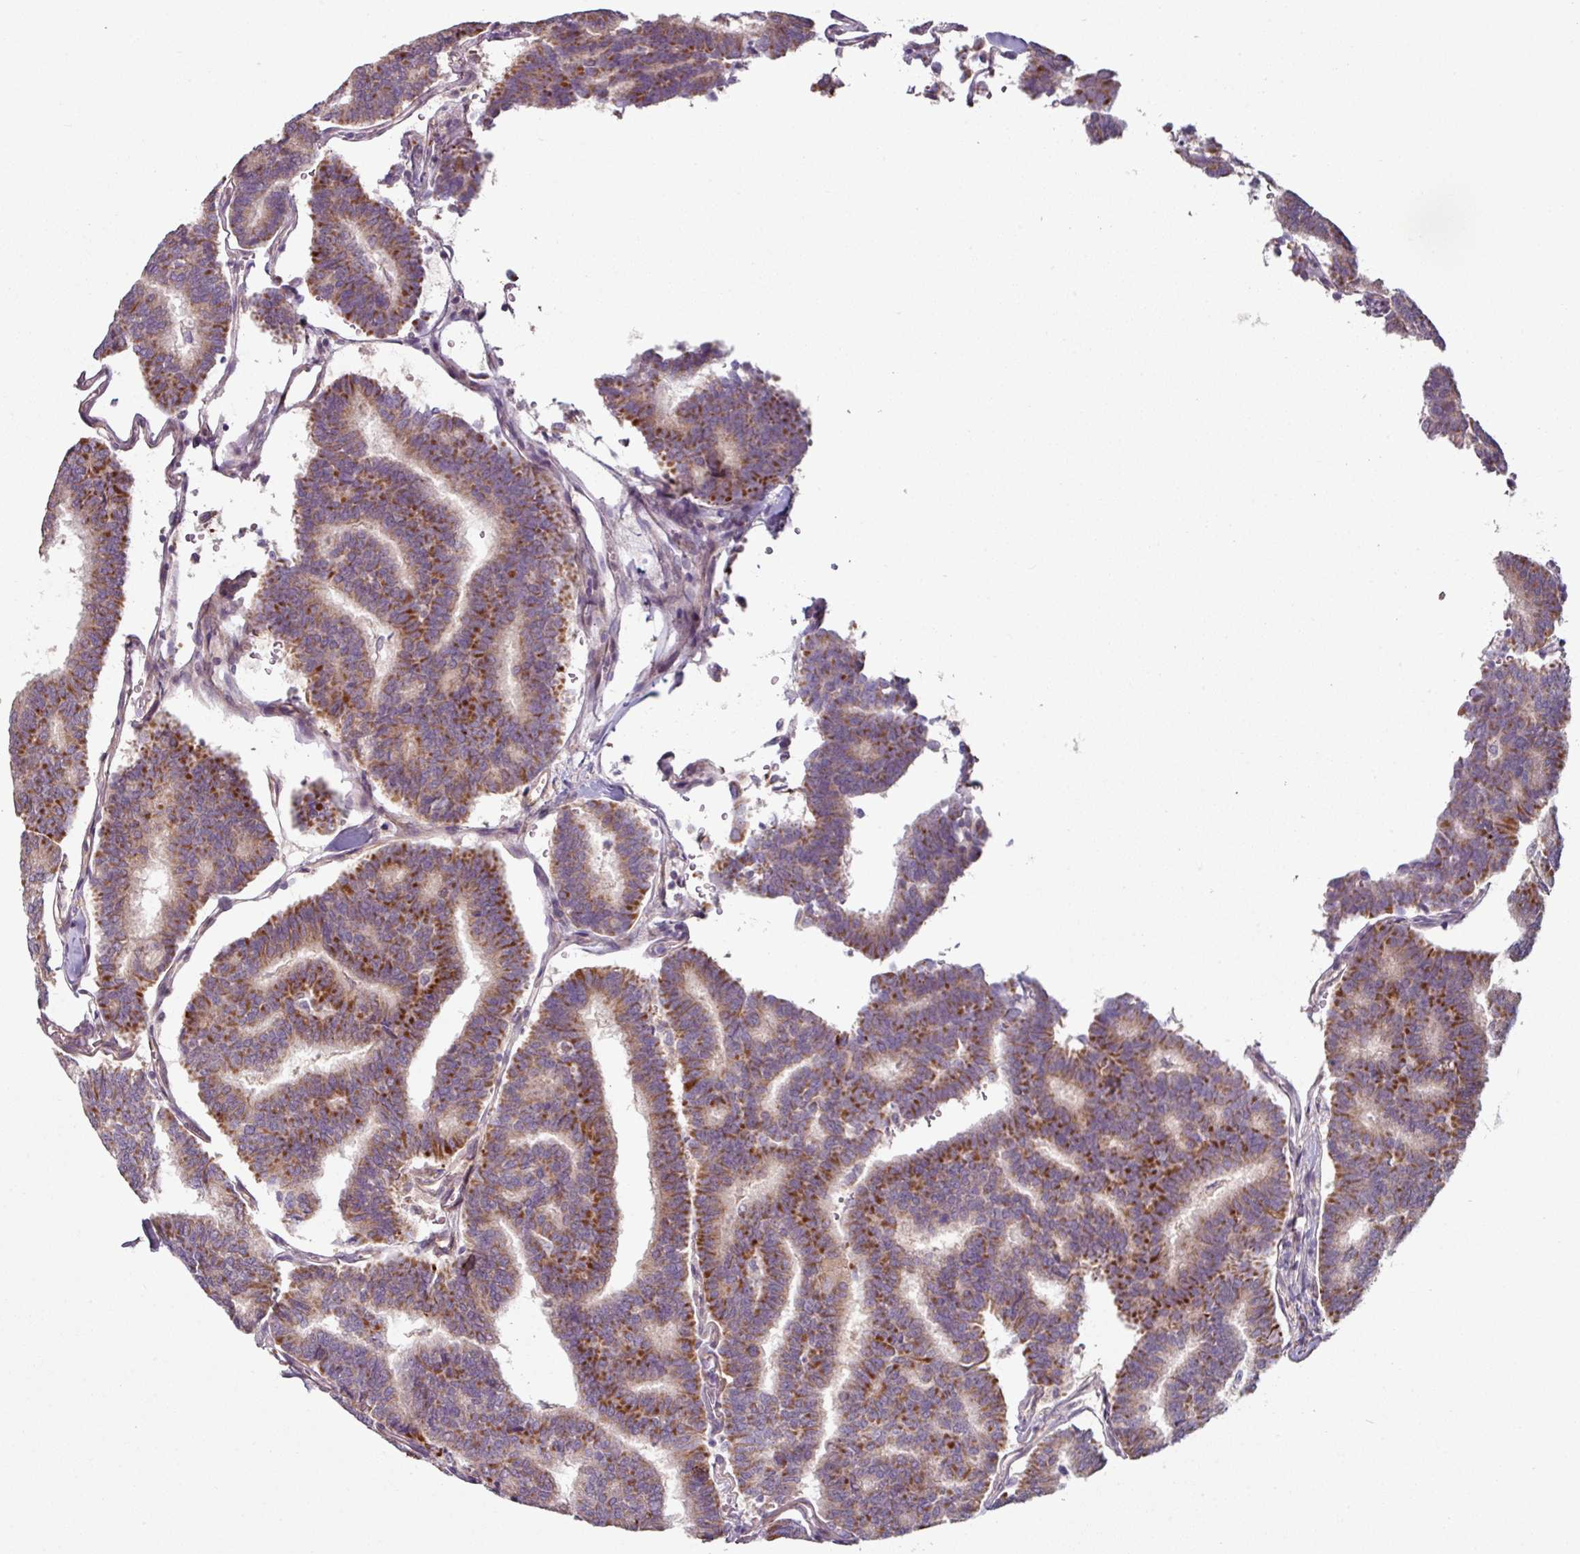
{"staining": {"intensity": "strong", "quantity": ">75%", "location": "cytoplasmic/membranous"}, "tissue": "thyroid cancer", "cell_type": "Tumor cells", "image_type": "cancer", "snomed": [{"axis": "morphology", "description": "Papillary adenocarcinoma, NOS"}, {"axis": "topography", "description": "Thyroid gland"}], "caption": "Thyroid papillary adenocarcinoma tissue displays strong cytoplasmic/membranous positivity in about >75% of tumor cells, visualized by immunohistochemistry. Nuclei are stained in blue.", "gene": "MTMR14", "patient": {"sex": "female", "age": 35}}